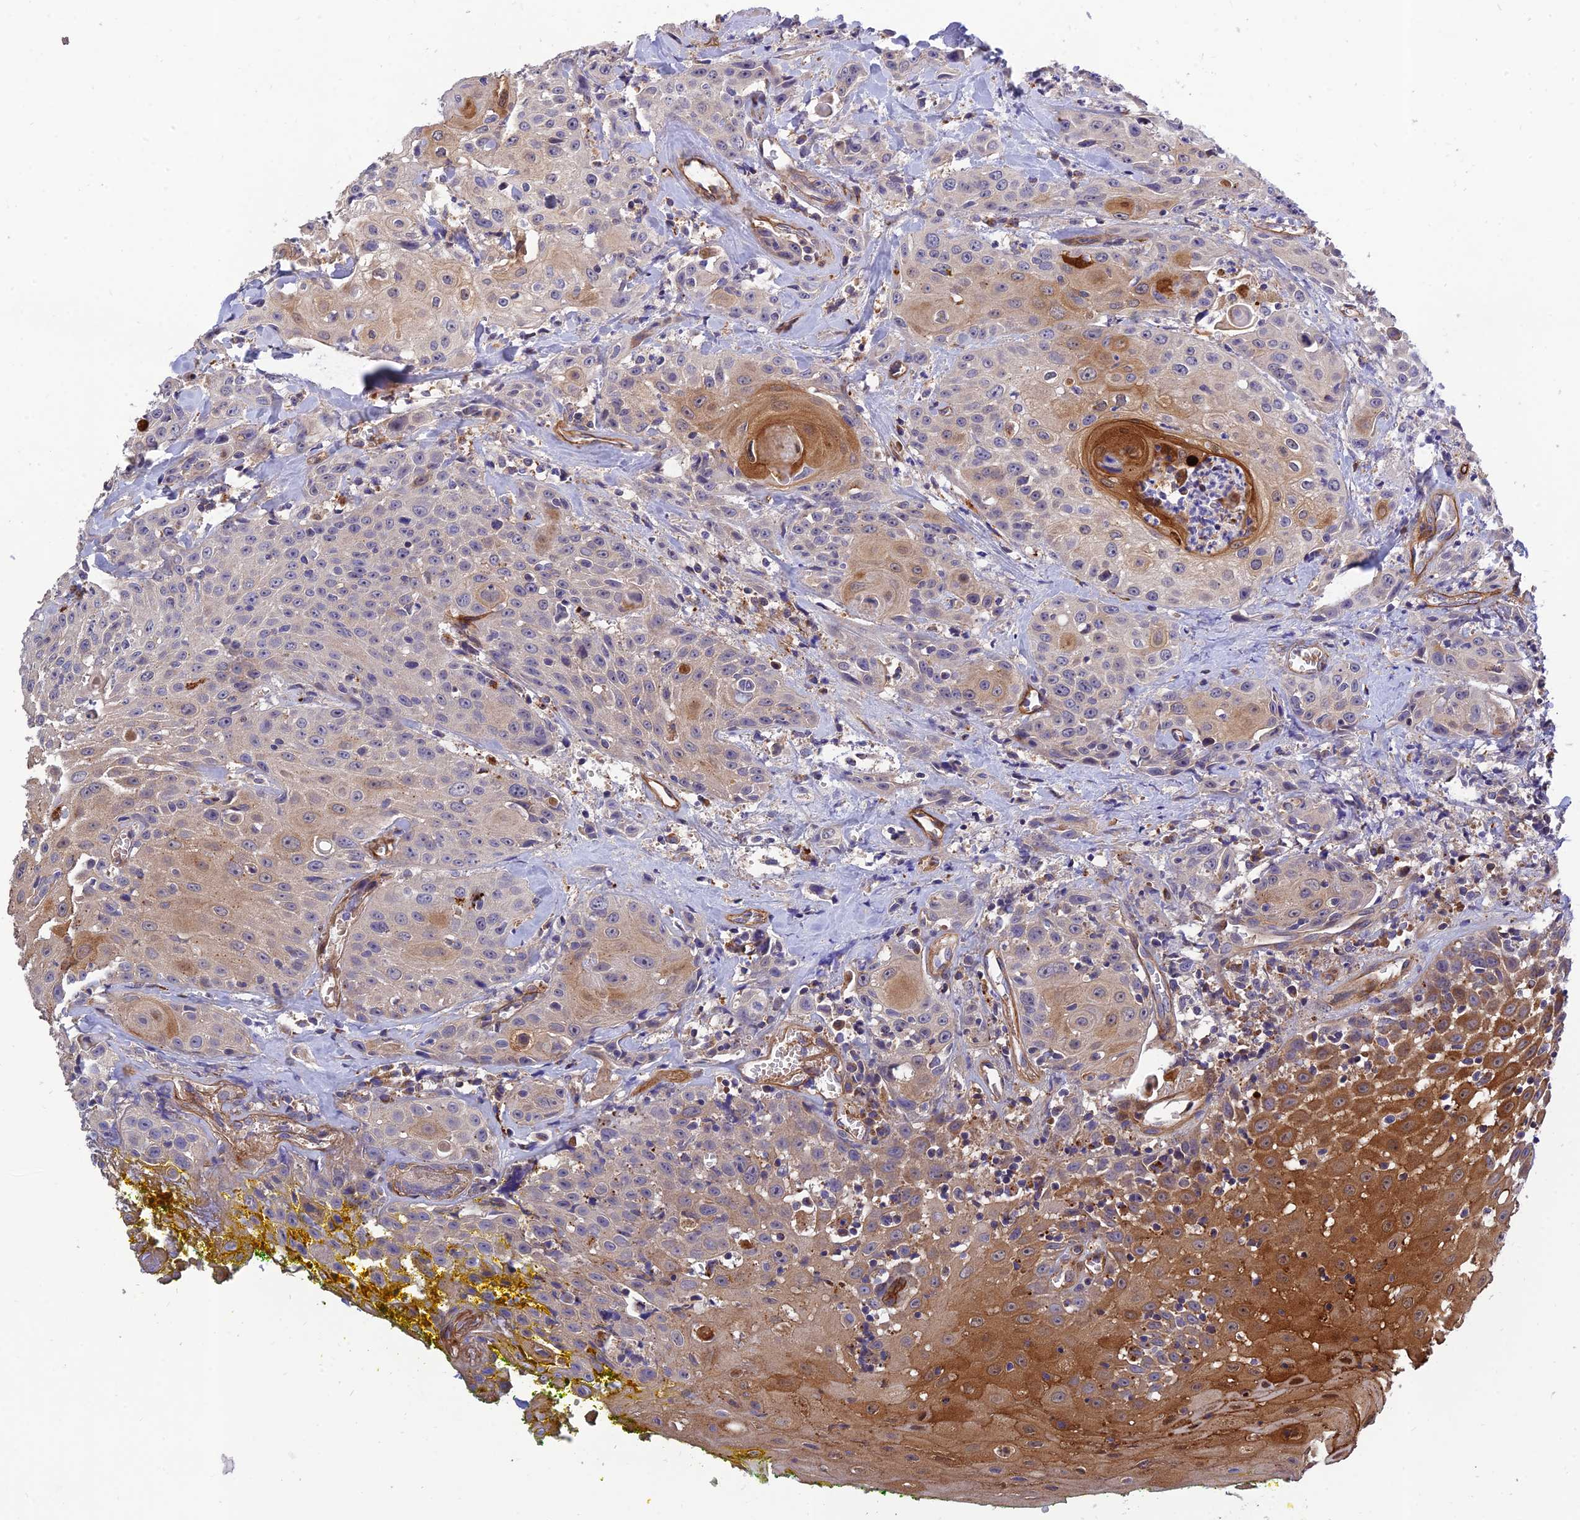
{"staining": {"intensity": "moderate", "quantity": "<25%", "location": "cytoplasmic/membranous"}, "tissue": "head and neck cancer", "cell_type": "Tumor cells", "image_type": "cancer", "snomed": [{"axis": "morphology", "description": "Squamous cell carcinoma, NOS"}, {"axis": "topography", "description": "Oral tissue"}, {"axis": "topography", "description": "Head-Neck"}], "caption": "Immunohistochemistry of head and neck cancer (squamous cell carcinoma) reveals low levels of moderate cytoplasmic/membranous staining in about <25% of tumor cells.", "gene": "MRPL35", "patient": {"sex": "female", "age": 82}}